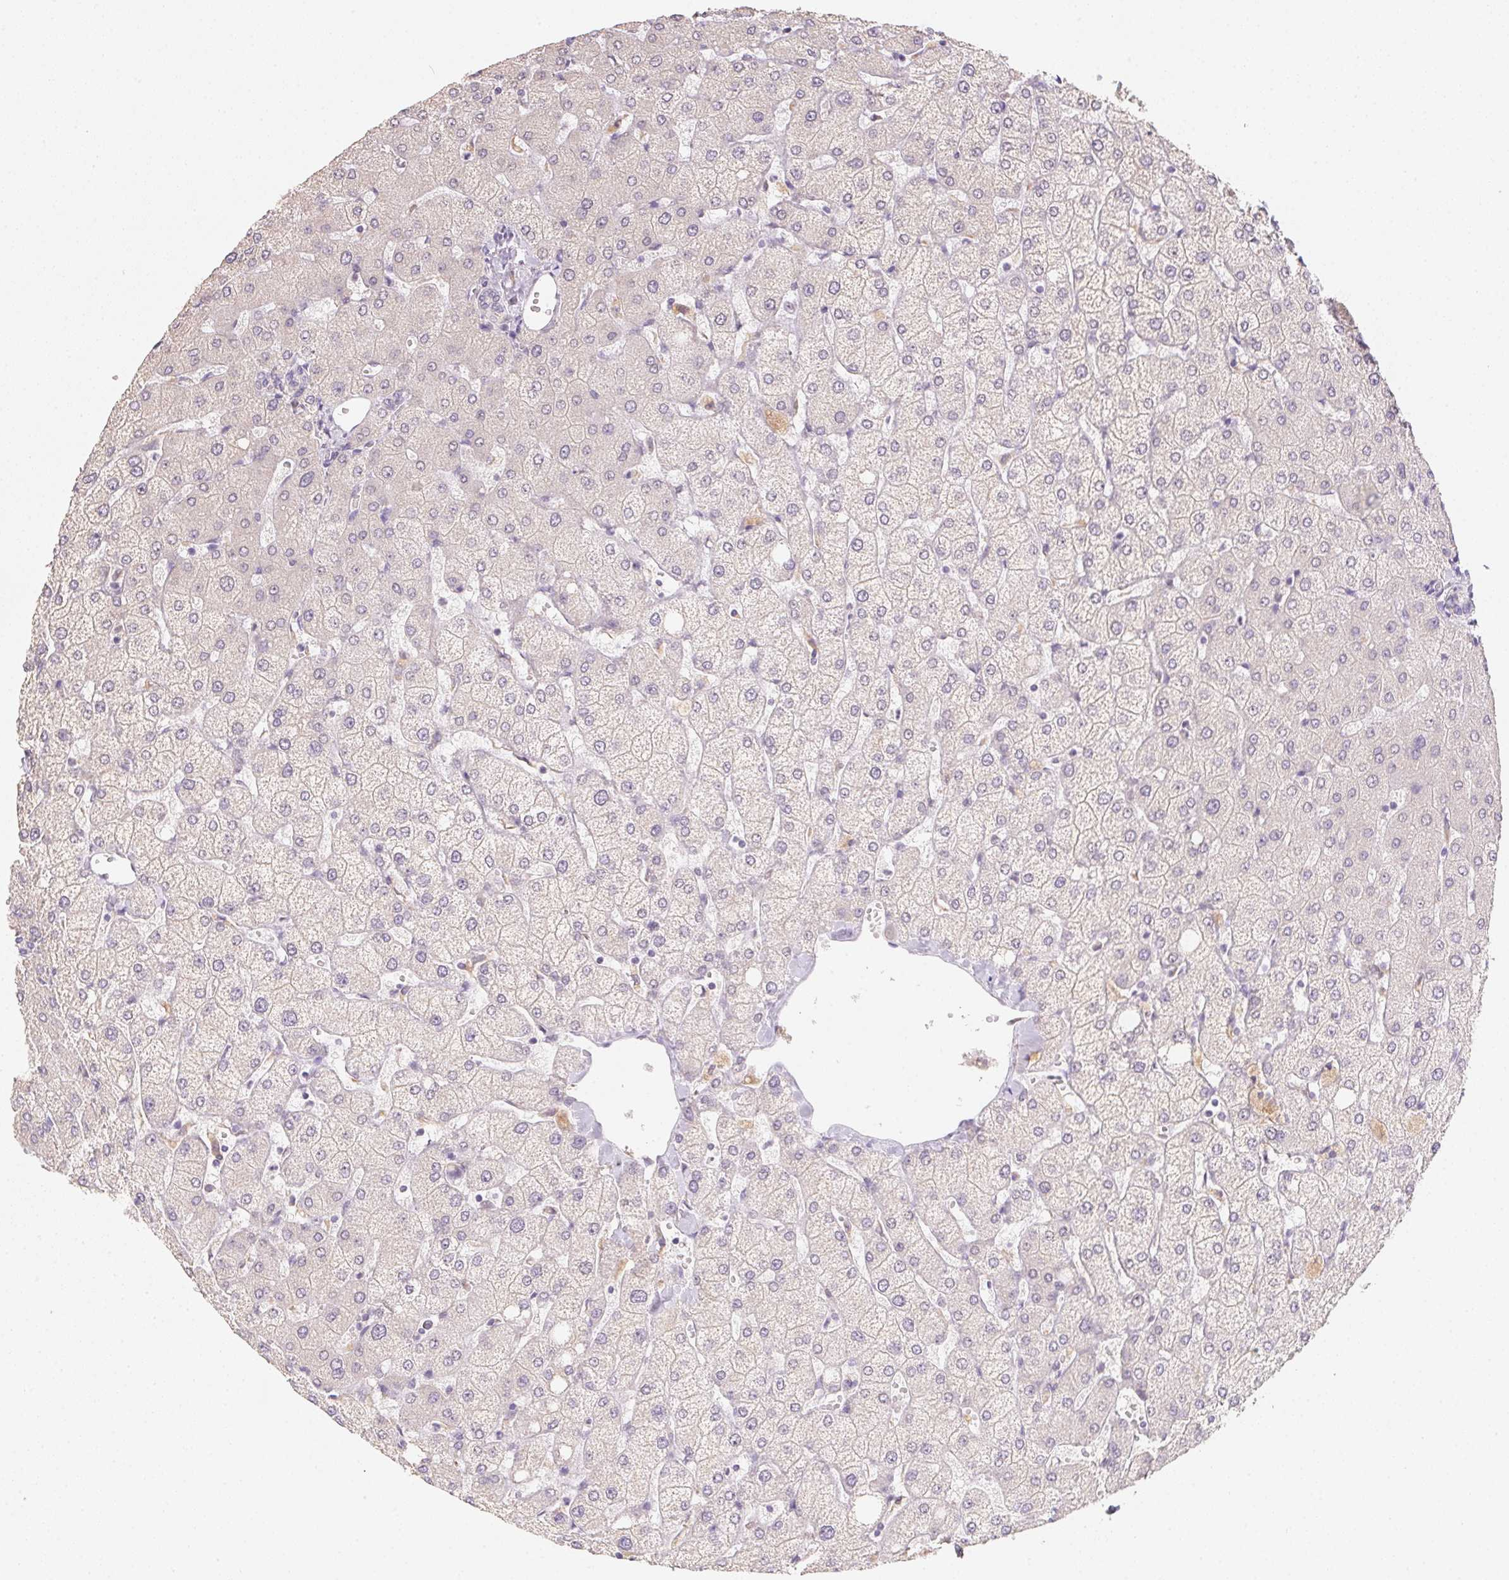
{"staining": {"intensity": "negative", "quantity": "none", "location": "none"}, "tissue": "liver", "cell_type": "Cholangiocytes", "image_type": "normal", "snomed": [{"axis": "morphology", "description": "Normal tissue, NOS"}, {"axis": "topography", "description": "Liver"}], "caption": "Immunohistochemical staining of benign liver displays no significant positivity in cholangiocytes. (IHC, brightfield microscopy, high magnification).", "gene": "SLC6A18", "patient": {"sex": "female", "age": 54}}